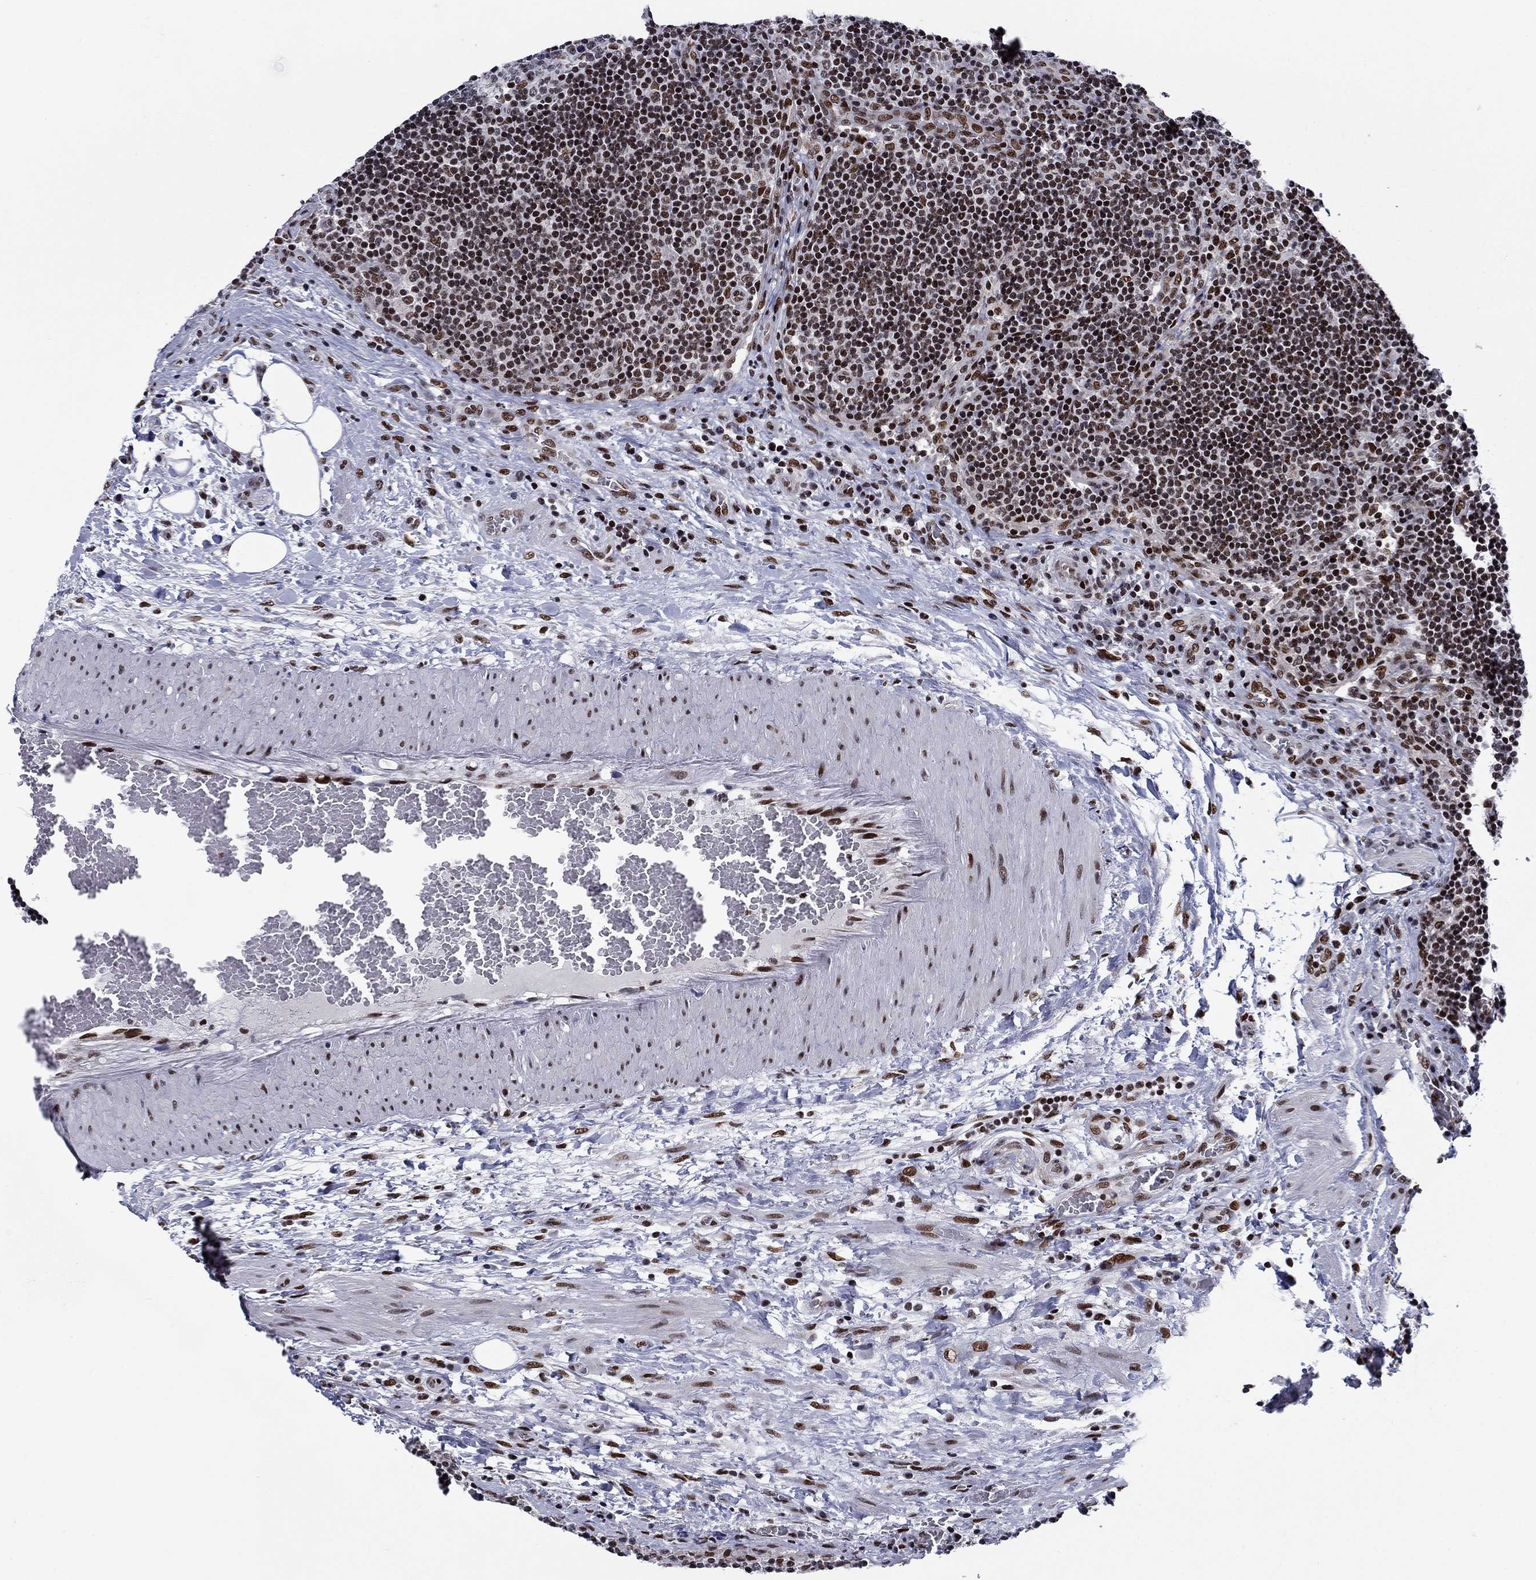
{"staining": {"intensity": "strong", "quantity": ">75%", "location": "nuclear"}, "tissue": "lymph node", "cell_type": "Non-germinal center cells", "image_type": "normal", "snomed": [{"axis": "morphology", "description": "Normal tissue, NOS"}, {"axis": "topography", "description": "Lymph node"}], "caption": "IHC staining of benign lymph node, which reveals high levels of strong nuclear staining in about >75% of non-germinal center cells indicating strong nuclear protein staining. The staining was performed using DAB (brown) for protein detection and nuclei were counterstained in hematoxylin (blue).", "gene": "RPRD1B", "patient": {"sex": "male", "age": 63}}